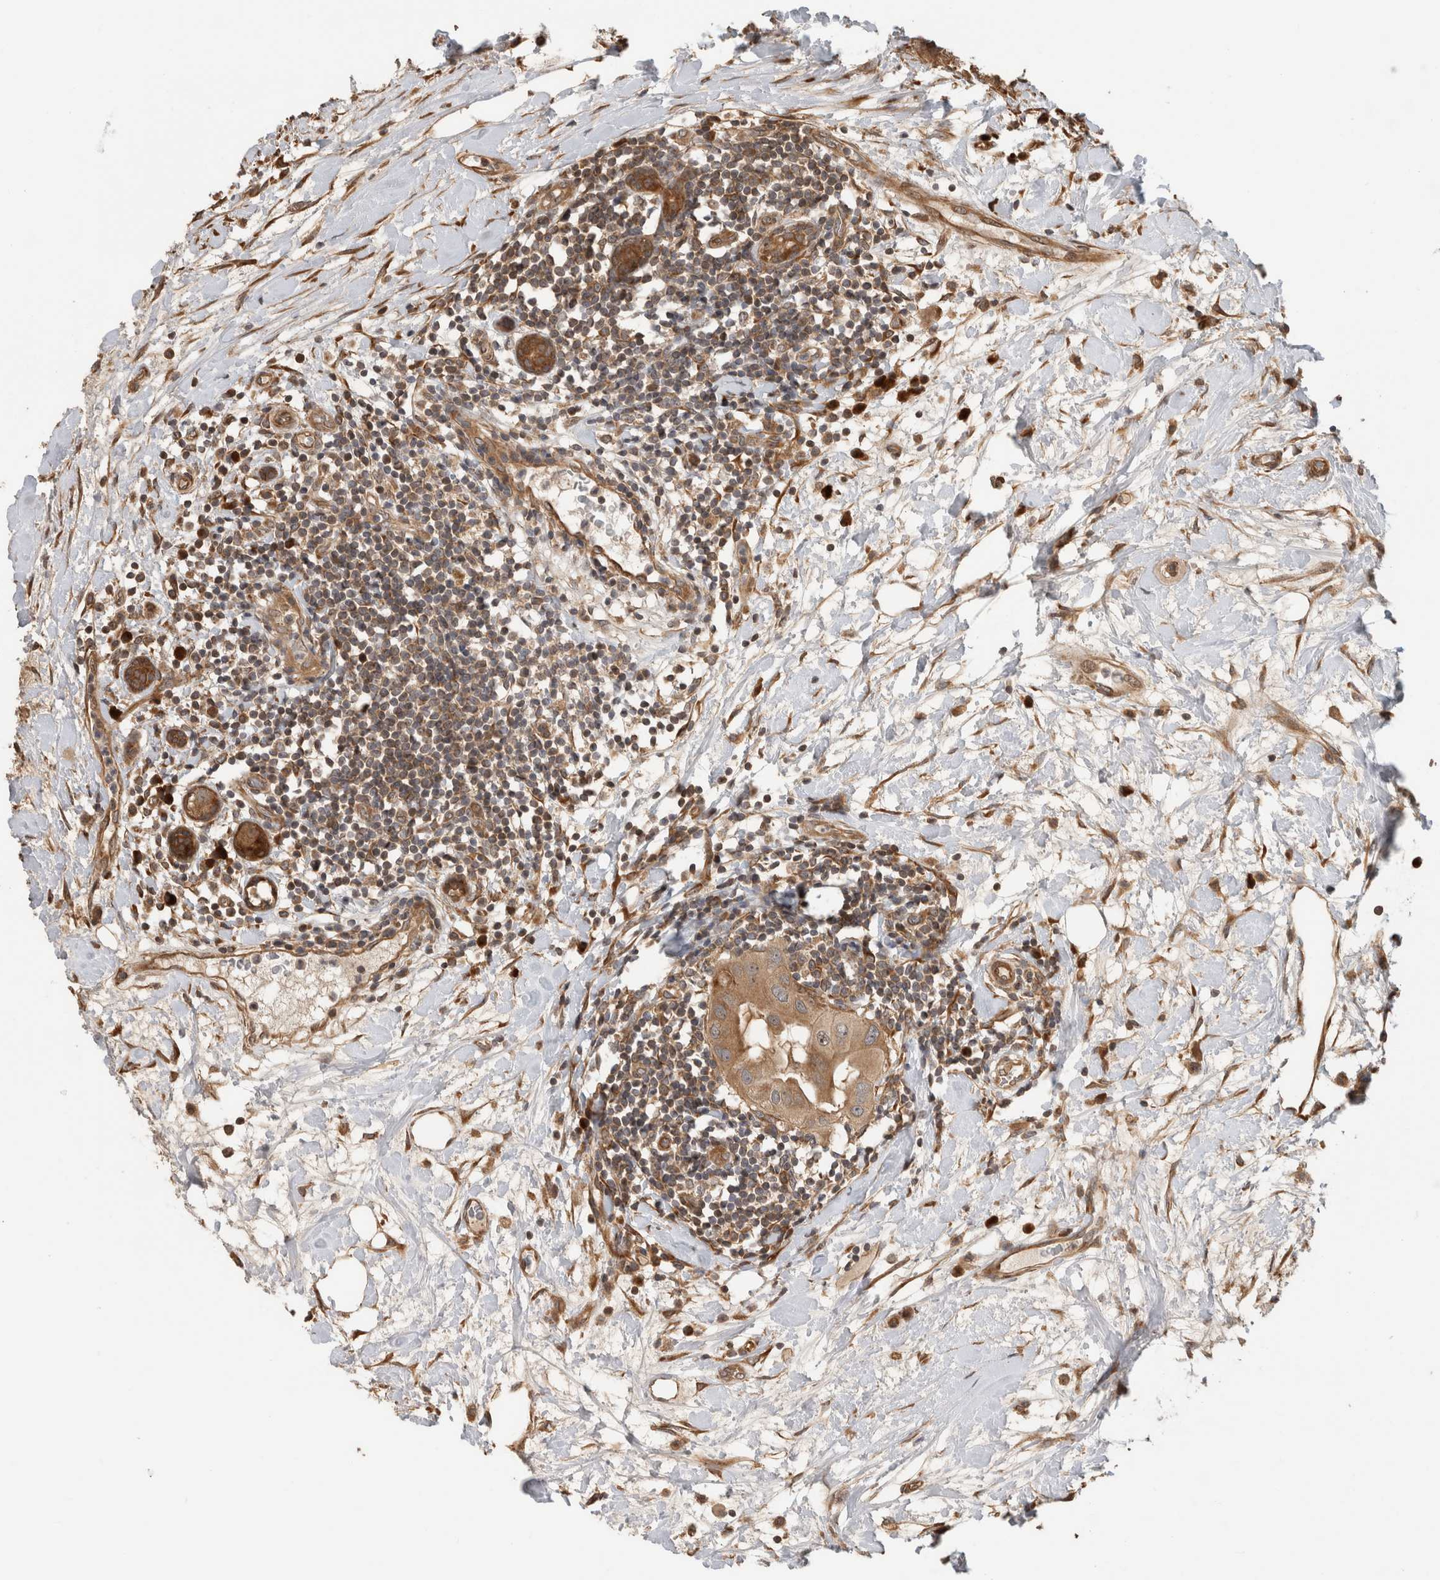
{"staining": {"intensity": "moderate", "quantity": ">75%", "location": "cytoplasmic/membranous"}, "tissue": "breast cancer", "cell_type": "Tumor cells", "image_type": "cancer", "snomed": [{"axis": "morphology", "description": "Duct carcinoma"}, {"axis": "topography", "description": "Breast"}], "caption": "This image demonstrates breast cancer stained with IHC to label a protein in brown. The cytoplasmic/membranous of tumor cells show moderate positivity for the protein. Nuclei are counter-stained blue.", "gene": "PCDHB15", "patient": {"sex": "female", "age": 40}}